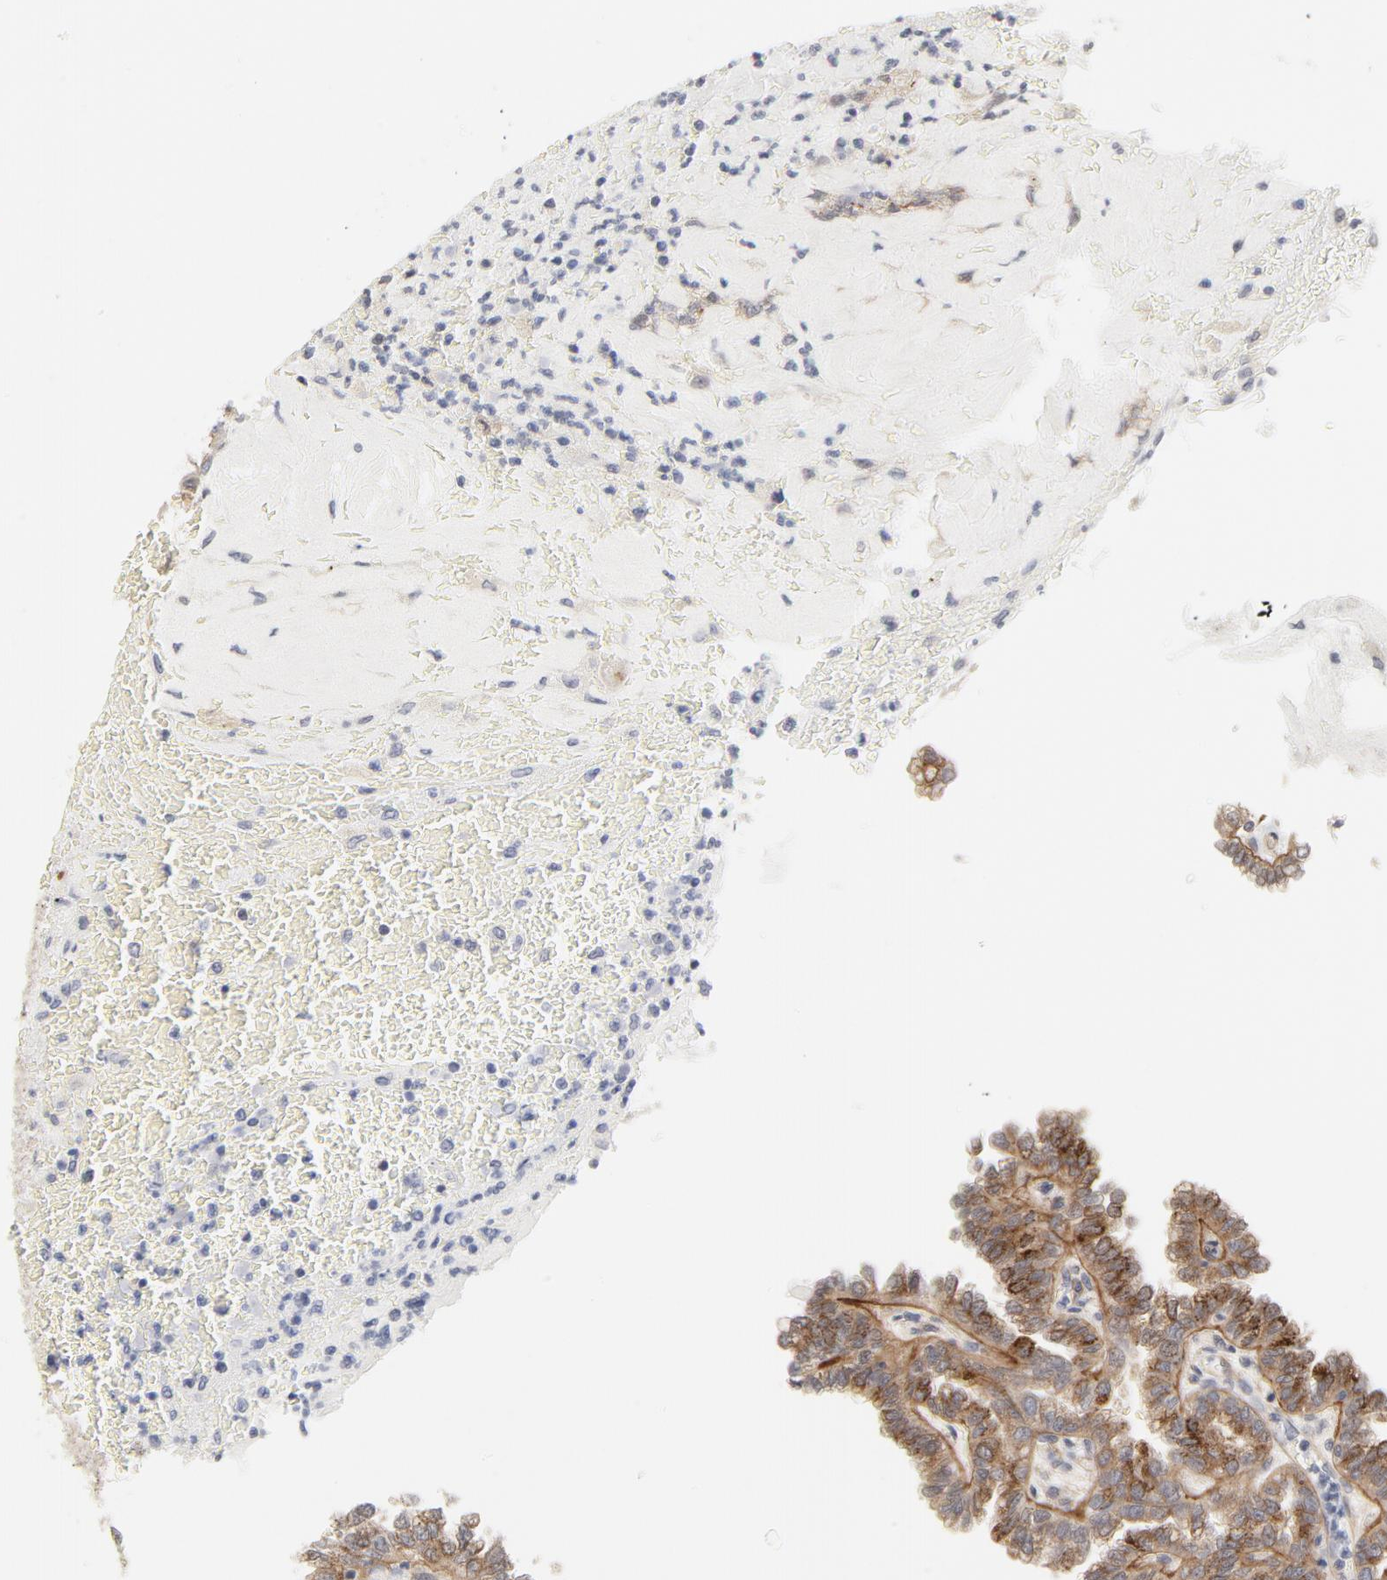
{"staining": {"intensity": "moderate", "quantity": ">75%", "location": "cytoplasmic/membranous"}, "tissue": "renal cancer", "cell_type": "Tumor cells", "image_type": "cancer", "snomed": [{"axis": "morphology", "description": "Inflammation, NOS"}, {"axis": "morphology", "description": "Adenocarcinoma, NOS"}, {"axis": "topography", "description": "Kidney"}], "caption": "DAB (3,3'-diaminobenzidine) immunohistochemical staining of human renal cancer shows moderate cytoplasmic/membranous protein staining in about >75% of tumor cells.", "gene": "MAGED4", "patient": {"sex": "male", "age": 68}}